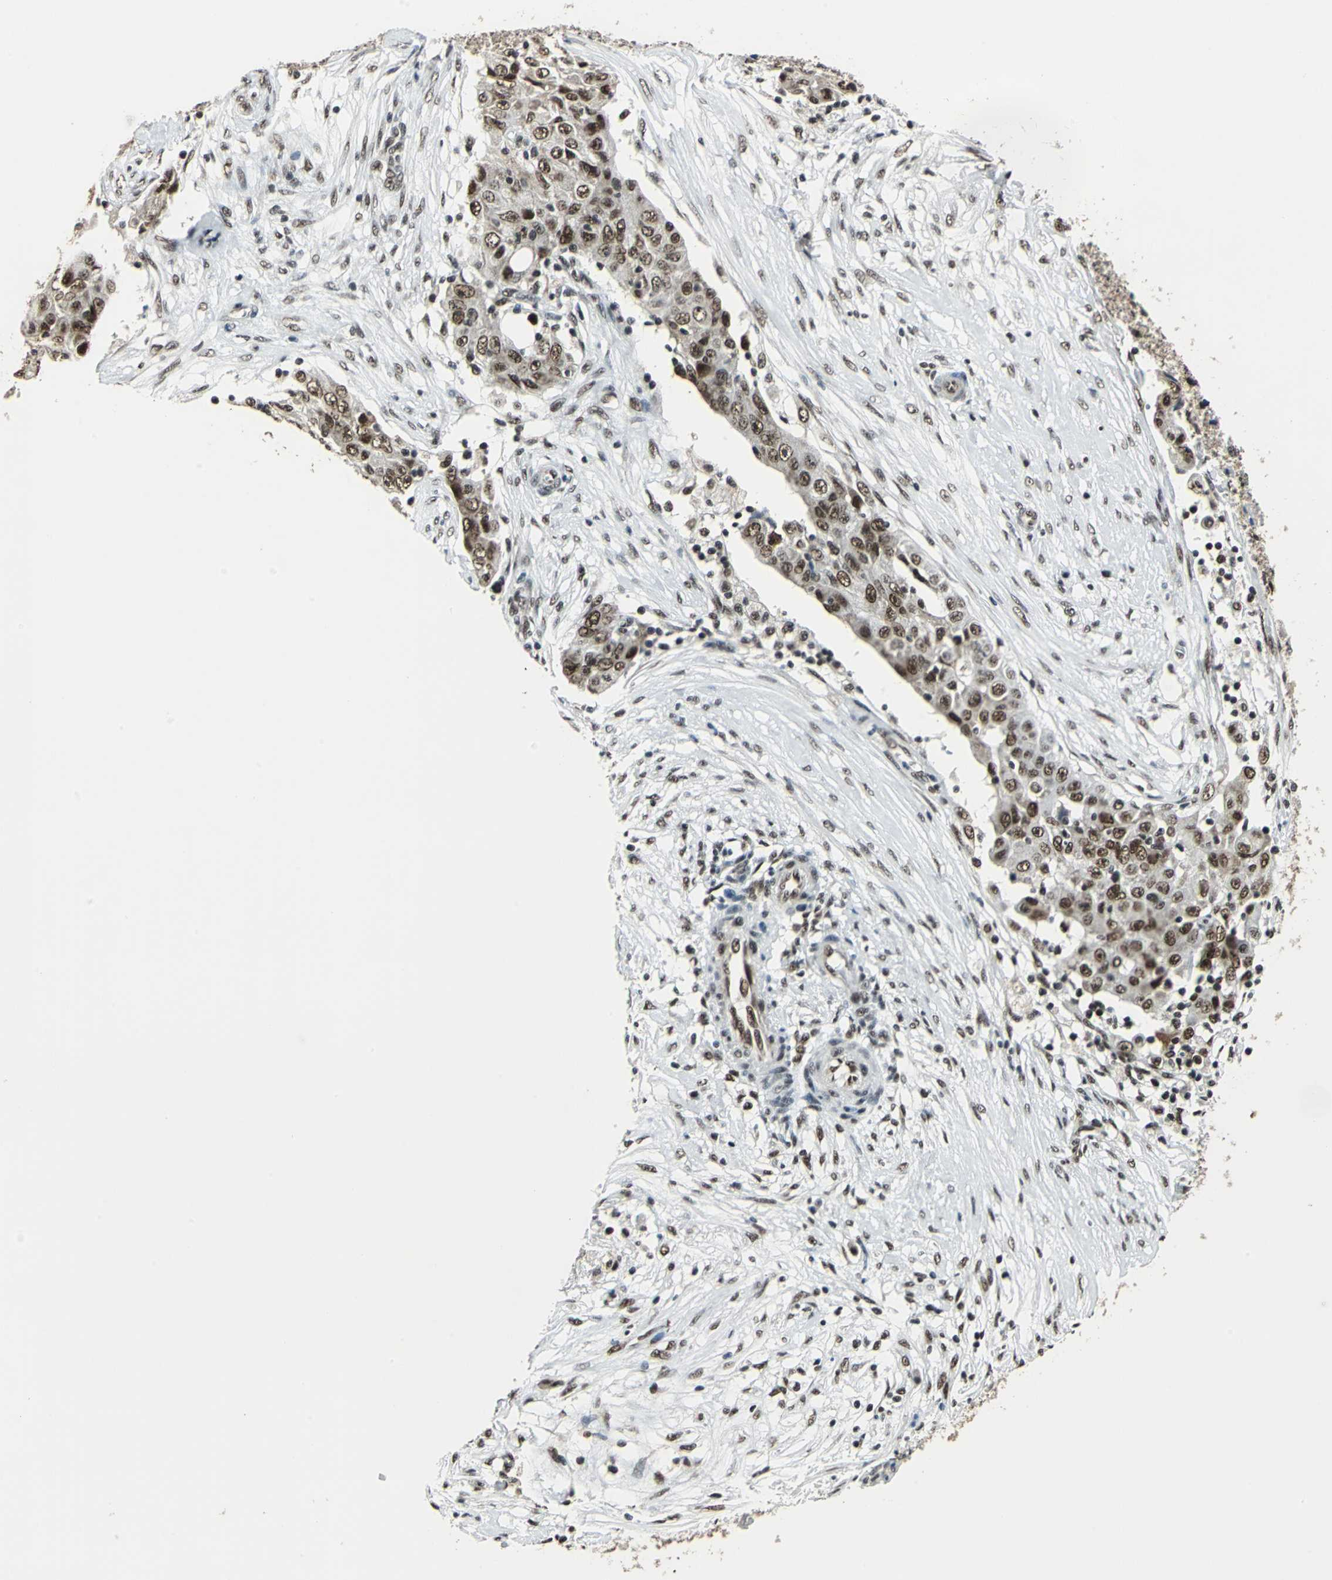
{"staining": {"intensity": "strong", "quantity": ">75%", "location": "nuclear"}, "tissue": "ovarian cancer", "cell_type": "Tumor cells", "image_type": "cancer", "snomed": [{"axis": "morphology", "description": "Carcinoma, endometroid"}, {"axis": "topography", "description": "Ovary"}], "caption": "Ovarian cancer (endometroid carcinoma) stained for a protein reveals strong nuclear positivity in tumor cells.", "gene": "BCLAF1", "patient": {"sex": "female", "age": 42}}